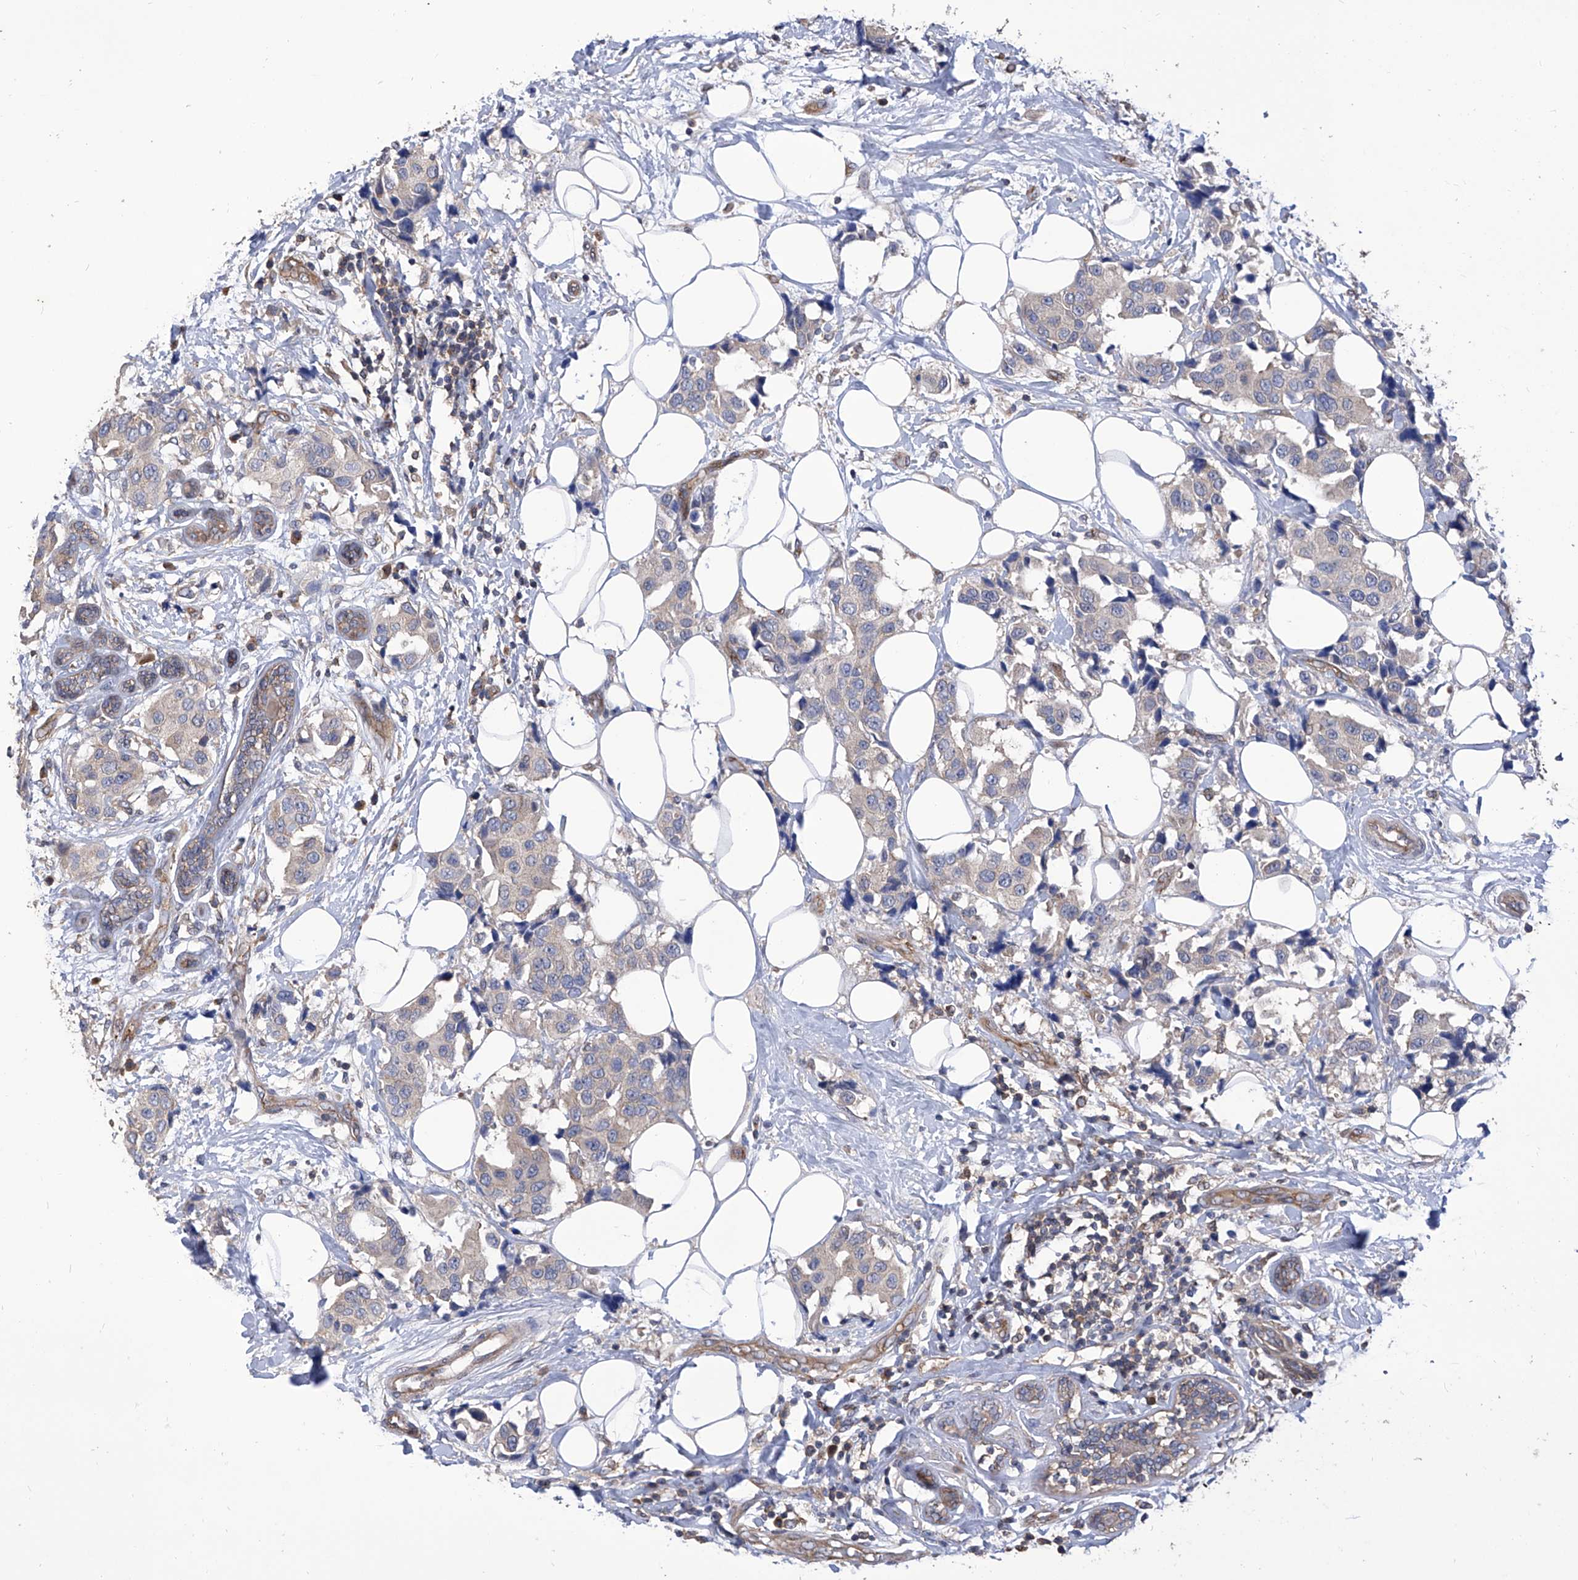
{"staining": {"intensity": "weak", "quantity": "25%-75%", "location": "cytoplasmic/membranous"}, "tissue": "breast cancer", "cell_type": "Tumor cells", "image_type": "cancer", "snomed": [{"axis": "morphology", "description": "Normal tissue, NOS"}, {"axis": "morphology", "description": "Duct carcinoma"}, {"axis": "topography", "description": "Breast"}], "caption": "Approximately 25%-75% of tumor cells in human breast infiltrating ductal carcinoma show weak cytoplasmic/membranous protein expression as visualized by brown immunohistochemical staining.", "gene": "TJAP1", "patient": {"sex": "female", "age": 39}}